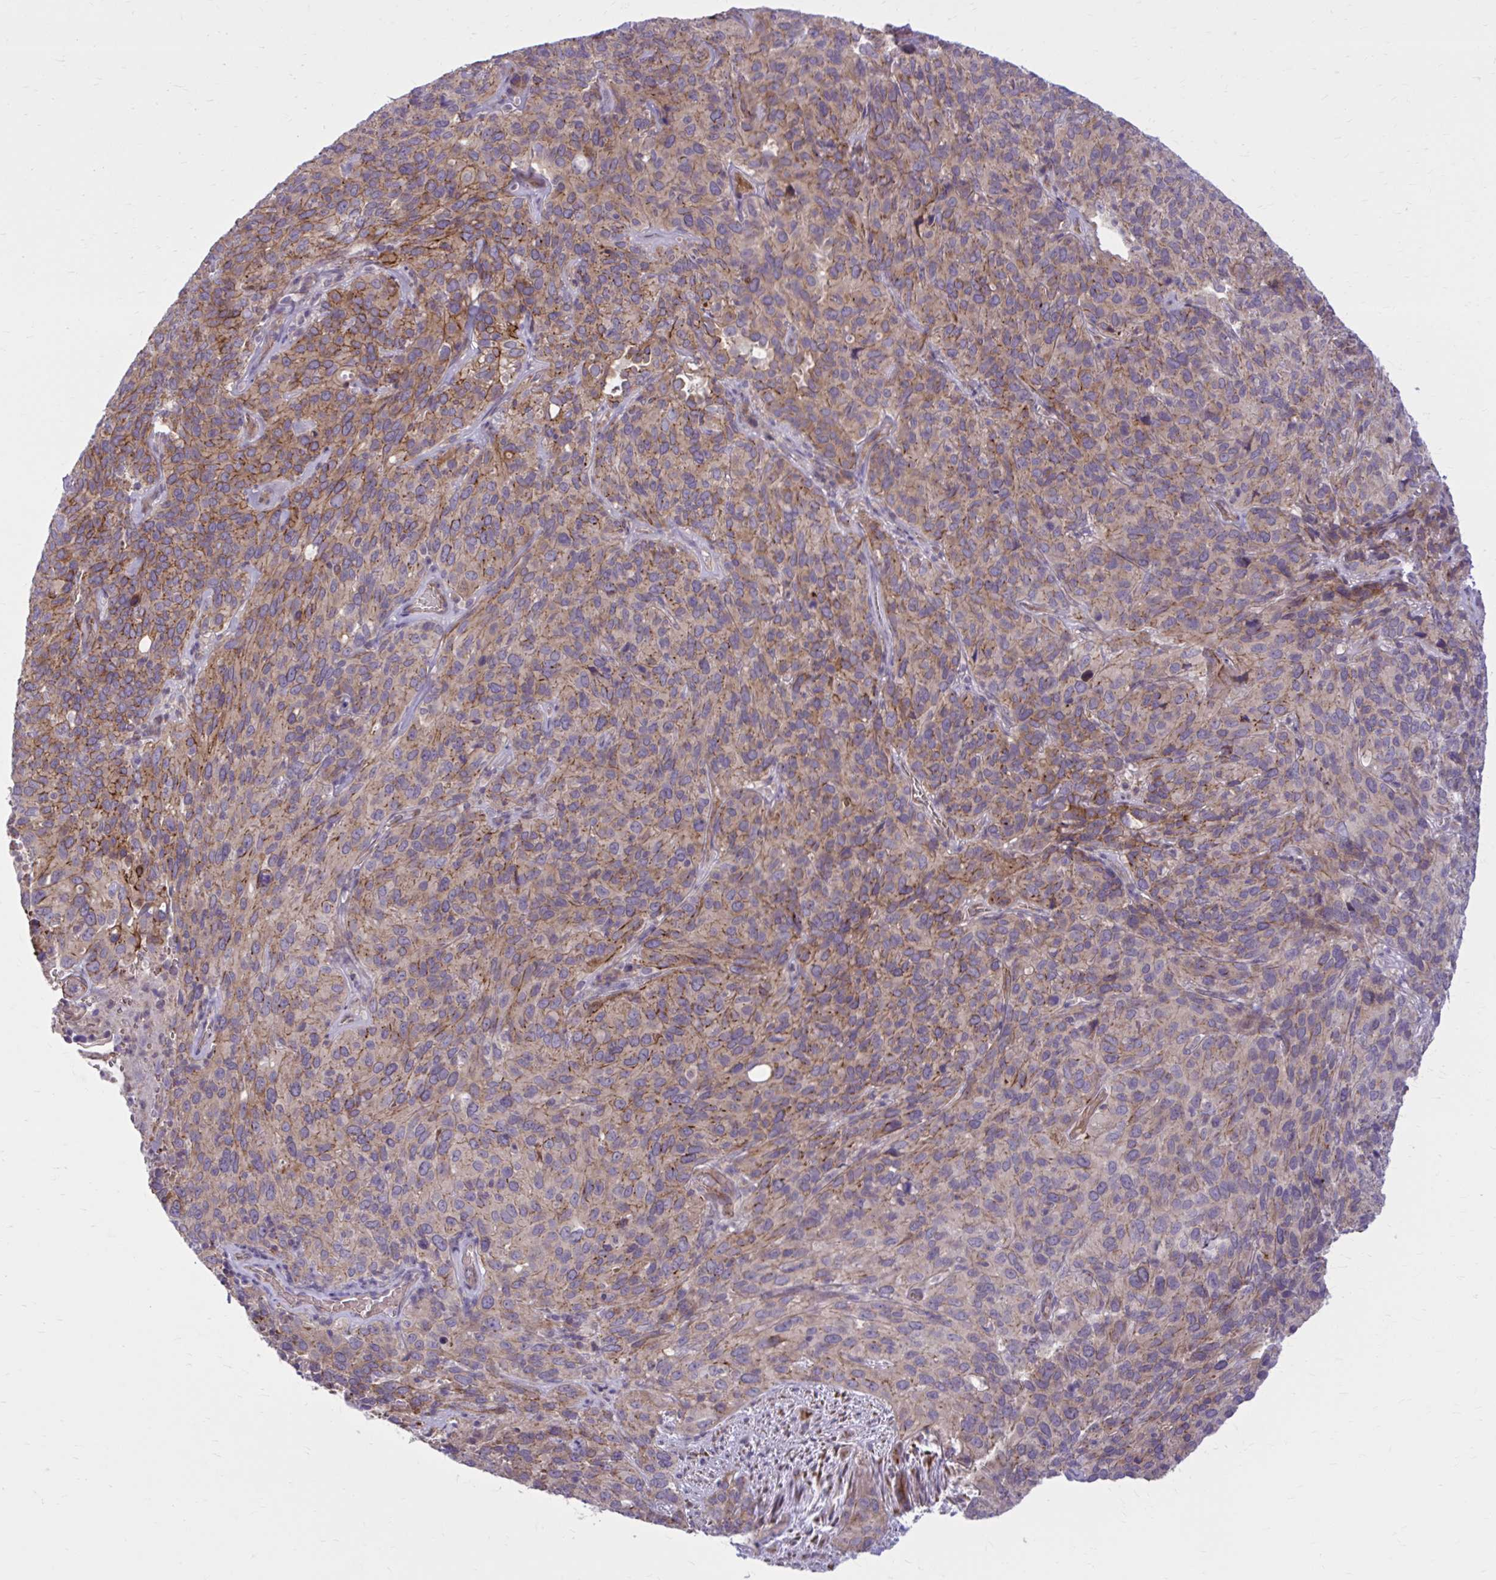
{"staining": {"intensity": "moderate", "quantity": "<25%", "location": "cytoplasmic/membranous"}, "tissue": "cervical cancer", "cell_type": "Tumor cells", "image_type": "cancer", "snomed": [{"axis": "morphology", "description": "Squamous cell carcinoma, NOS"}, {"axis": "topography", "description": "Cervix"}], "caption": "A high-resolution micrograph shows immunohistochemistry (IHC) staining of squamous cell carcinoma (cervical), which displays moderate cytoplasmic/membranous positivity in approximately <25% of tumor cells. The staining was performed using DAB (3,3'-diaminobenzidine), with brown indicating positive protein expression. Nuclei are stained blue with hematoxylin.", "gene": "SNF8", "patient": {"sex": "female", "age": 51}}